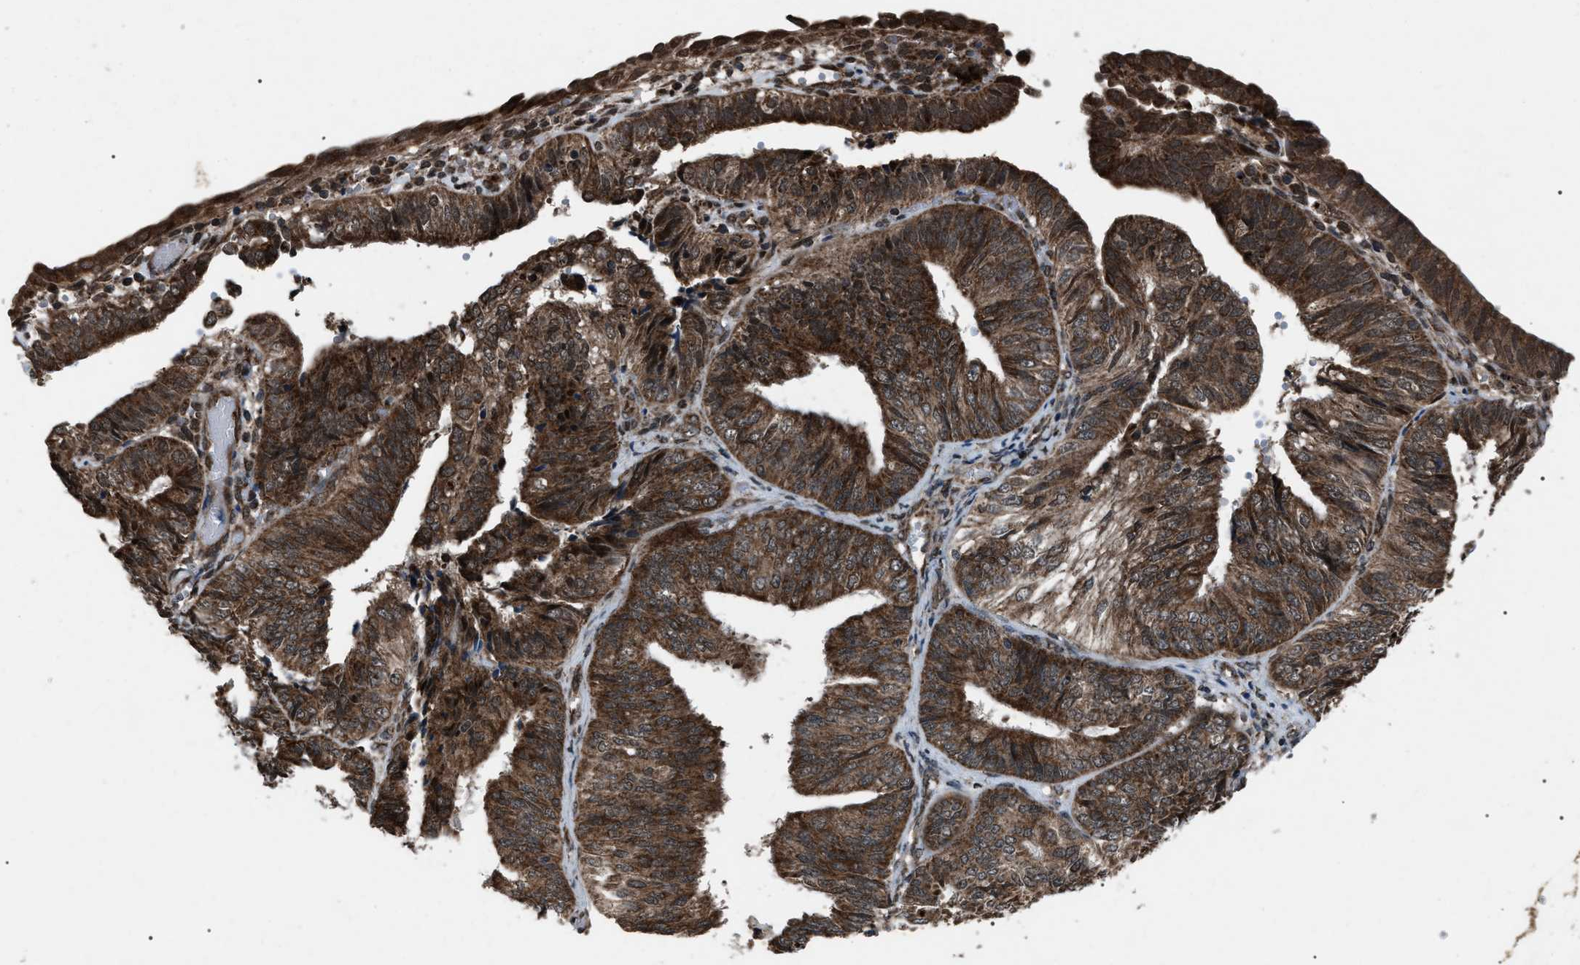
{"staining": {"intensity": "strong", "quantity": ">75%", "location": "cytoplasmic/membranous"}, "tissue": "endometrial cancer", "cell_type": "Tumor cells", "image_type": "cancer", "snomed": [{"axis": "morphology", "description": "Adenocarcinoma, NOS"}, {"axis": "topography", "description": "Endometrium"}], "caption": "High-power microscopy captured an immunohistochemistry image of endometrial cancer, revealing strong cytoplasmic/membranous positivity in about >75% of tumor cells.", "gene": "ZFAND2A", "patient": {"sex": "female", "age": 58}}